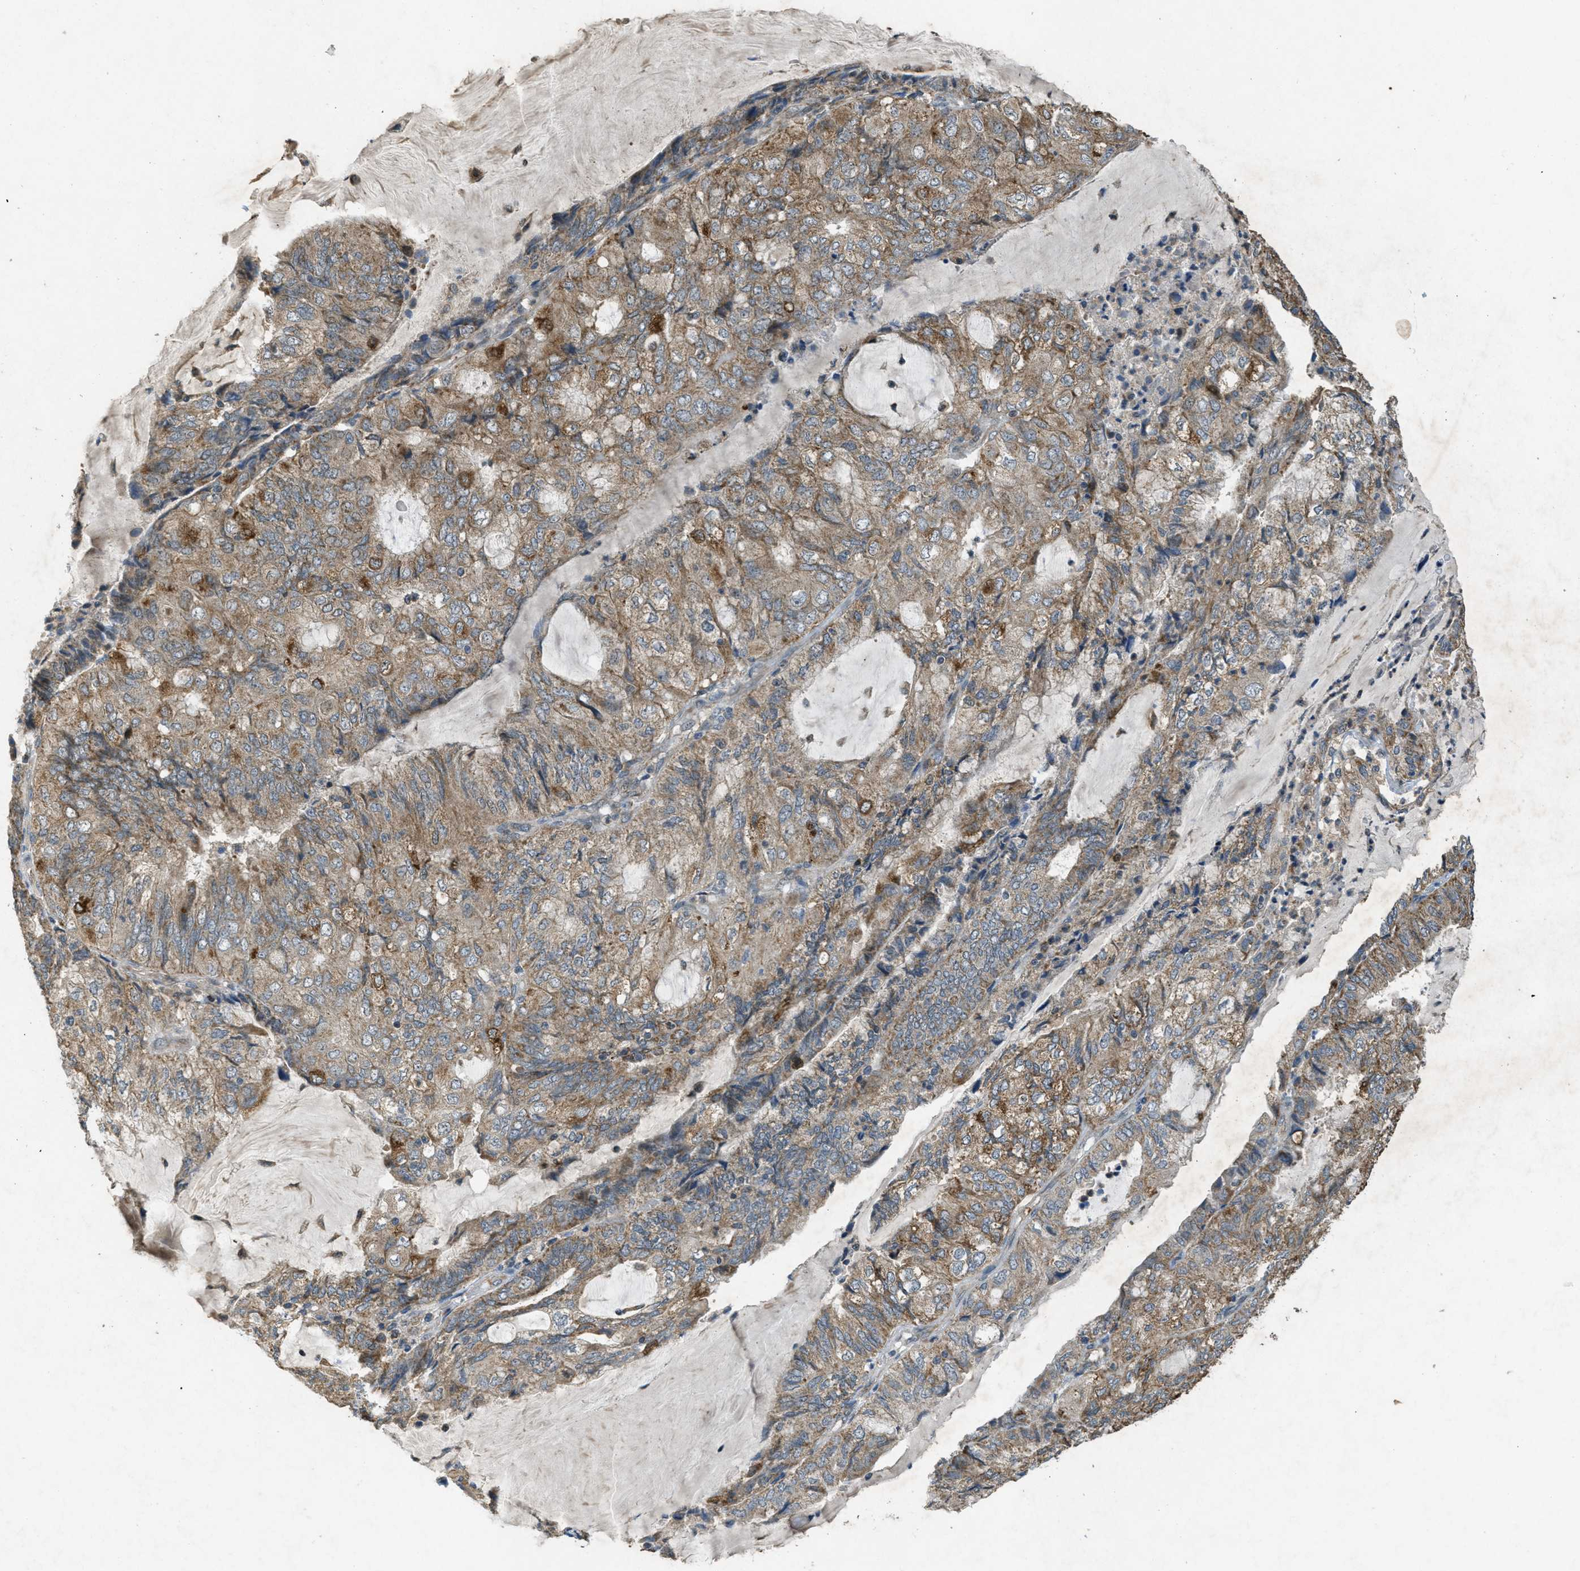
{"staining": {"intensity": "moderate", "quantity": ">75%", "location": "cytoplasmic/membranous"}, "tissue": "endometrial cancer", "cell_type": "Tumor cells", "image_type": "cancer", "snomed": [{"axis": "morphology", "description": "Adenocarcinoma, NOS"}, {"axis": "topography", "description": "Endometrium"}], "caption": "A brown stain labels moderate cytoplasmic/membranous expression of a protein in endometrial cancer (adenocarcinoma) tumor cells.", "gene": "PPP1R15A", "patient": {"sex": "female", "age": 81}}